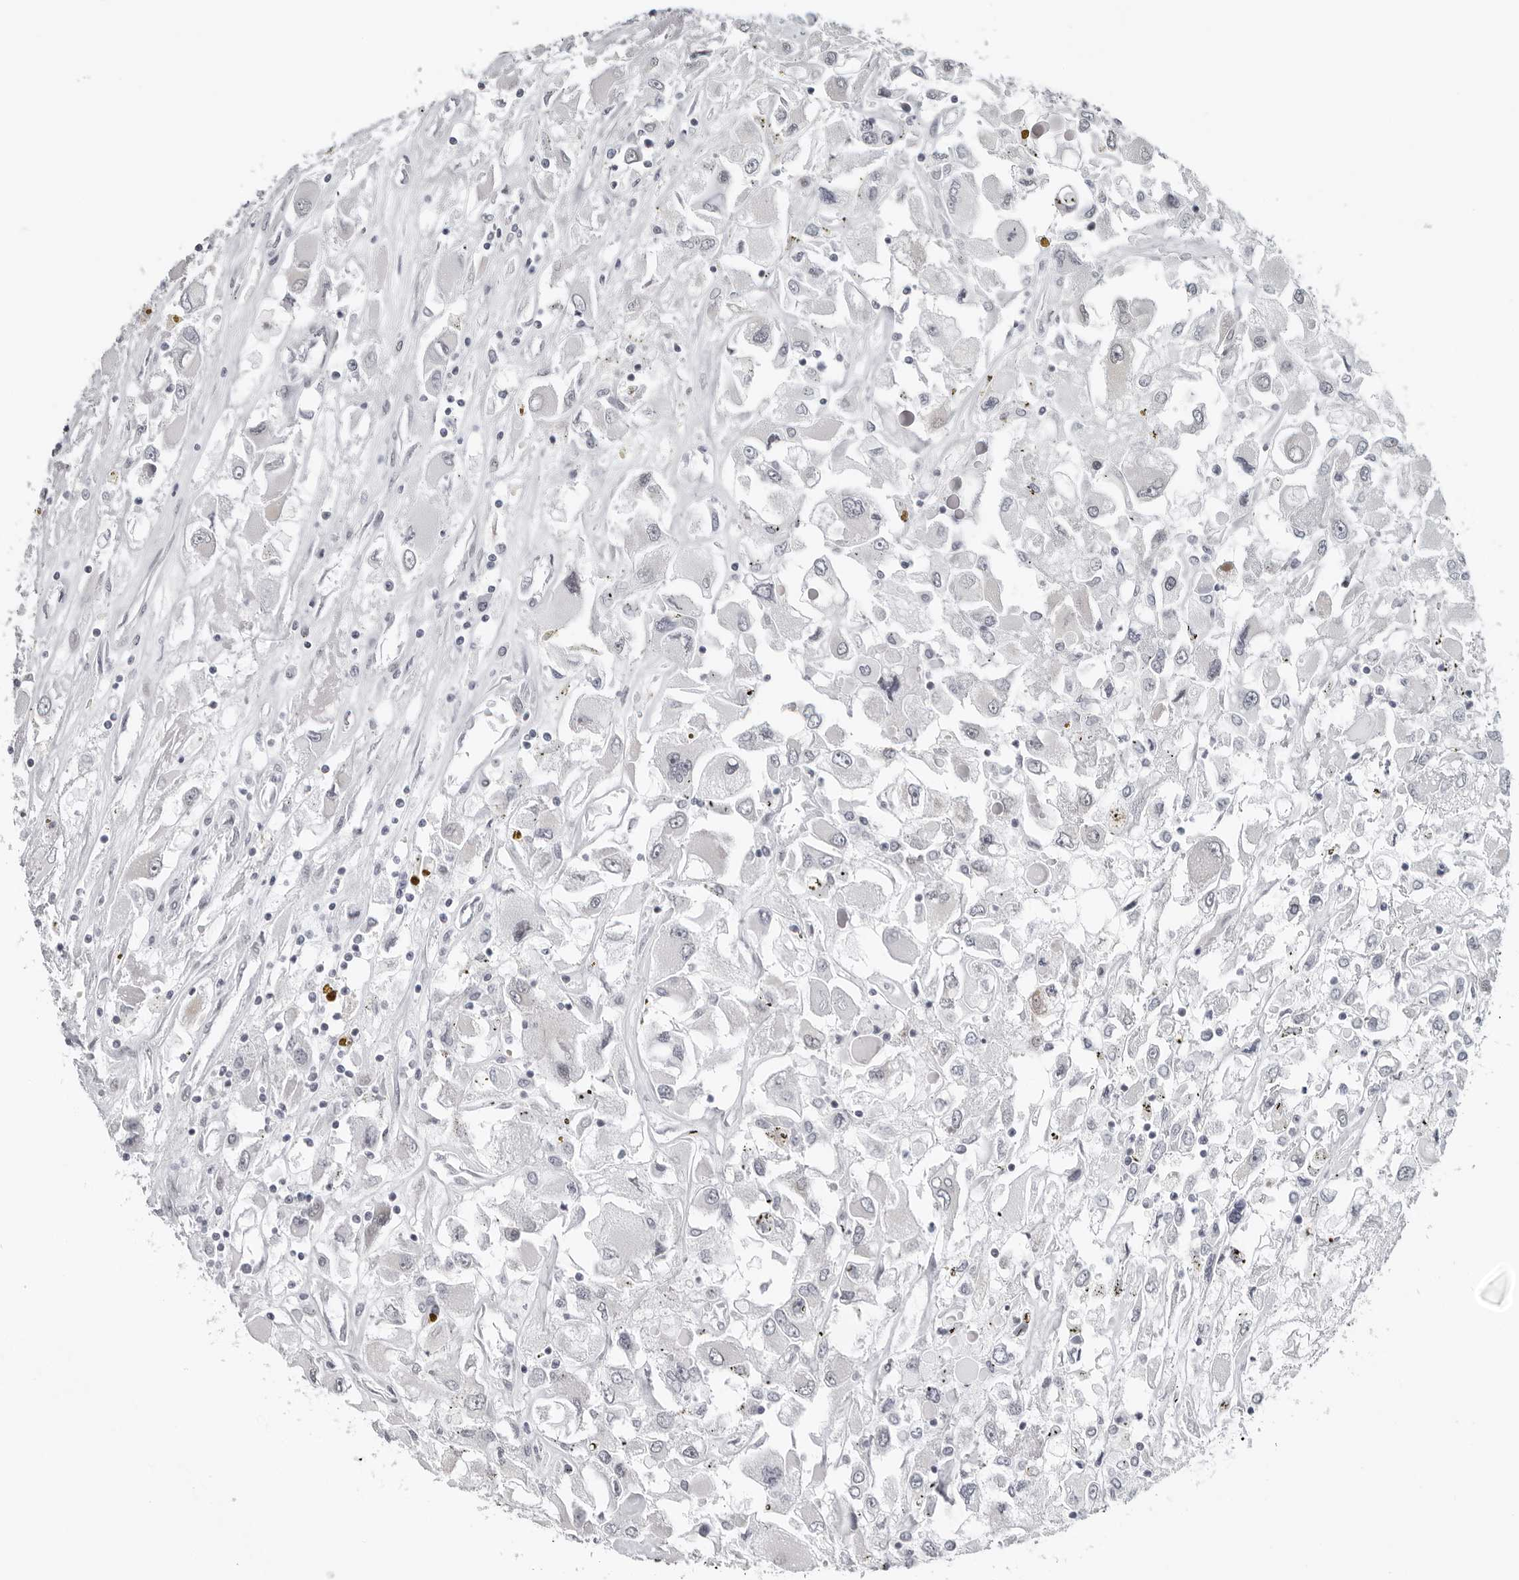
{"staining": {"intensity": "negative", "quantity": "none", "location": "none"}, "tissue": "renal cancer", "cell_type": "Tumor cells", "image_type": "cancer", "snomed": [{"axis": "morphology", "description": "Adenocarcinoma, NOS"}, {"axis": "topography", "description": "Kidney"}], "caption": "The histopathology image exhibits no significant expression in tumor cells of renal adenocarcinoma.", "gene": "PPP1R42", "patient": {"sex": "female", "age": 52}}